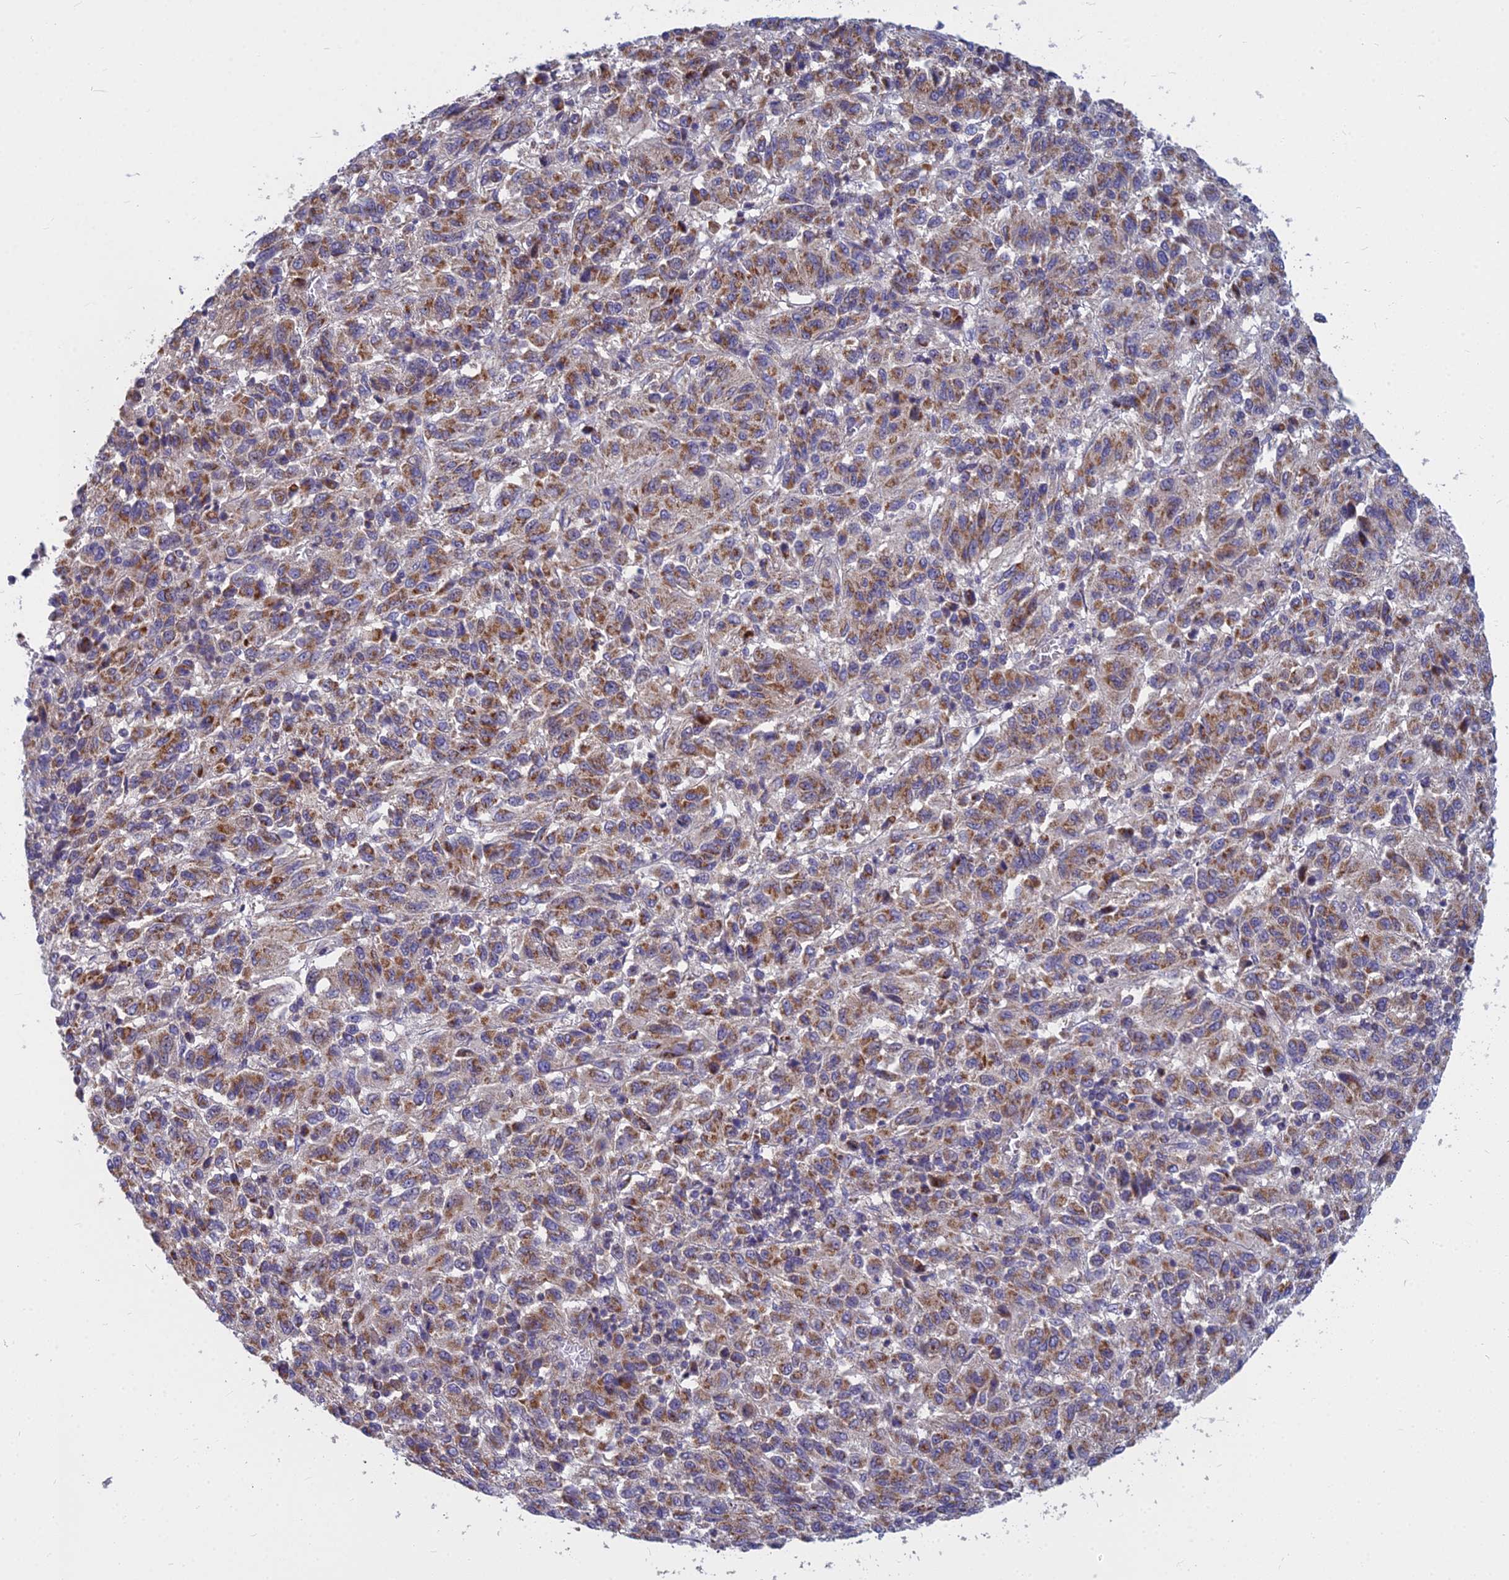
{"staining": {"intensity": "moderate", "quantity": ">75%", "location": "cytoplasmic/membranous"}, "tissue": "melanoma", "cell_type": "Tumor cells", "image_type": "cancer", "snomed": [{"axis": "morphology", "description": "Malignant melanoma, Metastatic site"}, {"axis": "topography", "description": "Lung"}], "caption": "Moderate cytoplasmic/membranous expression is identified in approximately >75% of tumor cells in melanoma. (Stains: DAB (3,3'-diaminobenzidine) in brown, nuclei in blue, Microscopy: brightfield microscopy at high magnification).", "gene": "COX20", "patient": {"sex": "male", "age": 64}}